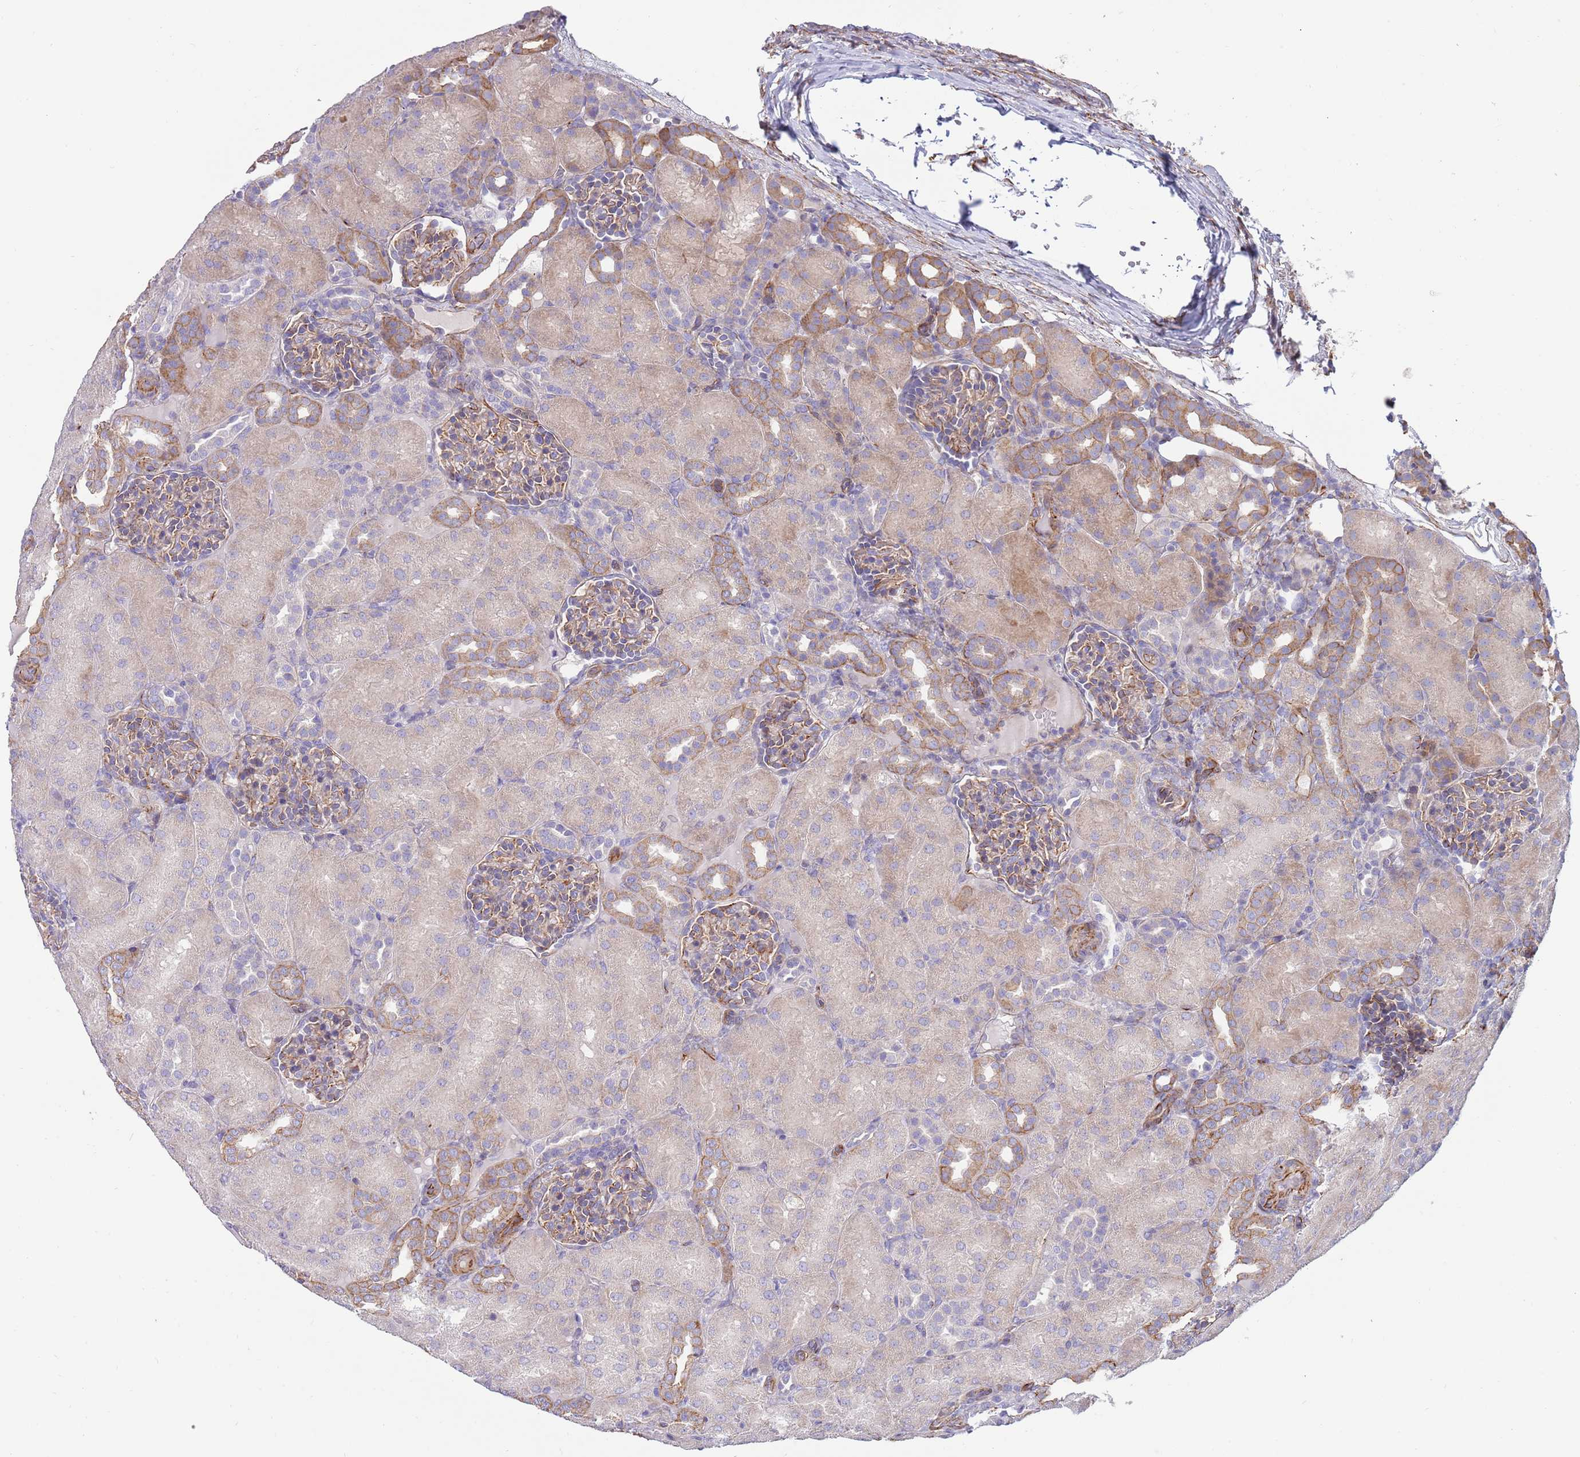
{"staining": {"intensity": "moderate", "quantity": "25%-75%", "location": "cytoplasmic/membranous"}, "tissue": "kidney", "cell_type": "Cells in glomeruli", "image_type": "normal", "snomed": [{"axis": "morphology", "description": "Normal tissue, NOS"}, {"axis": "topography", "description": "Kidney"}], "caption": "Human kidney stained for a protein (brown) exhibits moderate cytoplasmic/membranous positive positivity in about 25%-75% of cells in glomeruli.", "gene": "MOGAT1", "patient": {"sex": "male", "age": 1}}